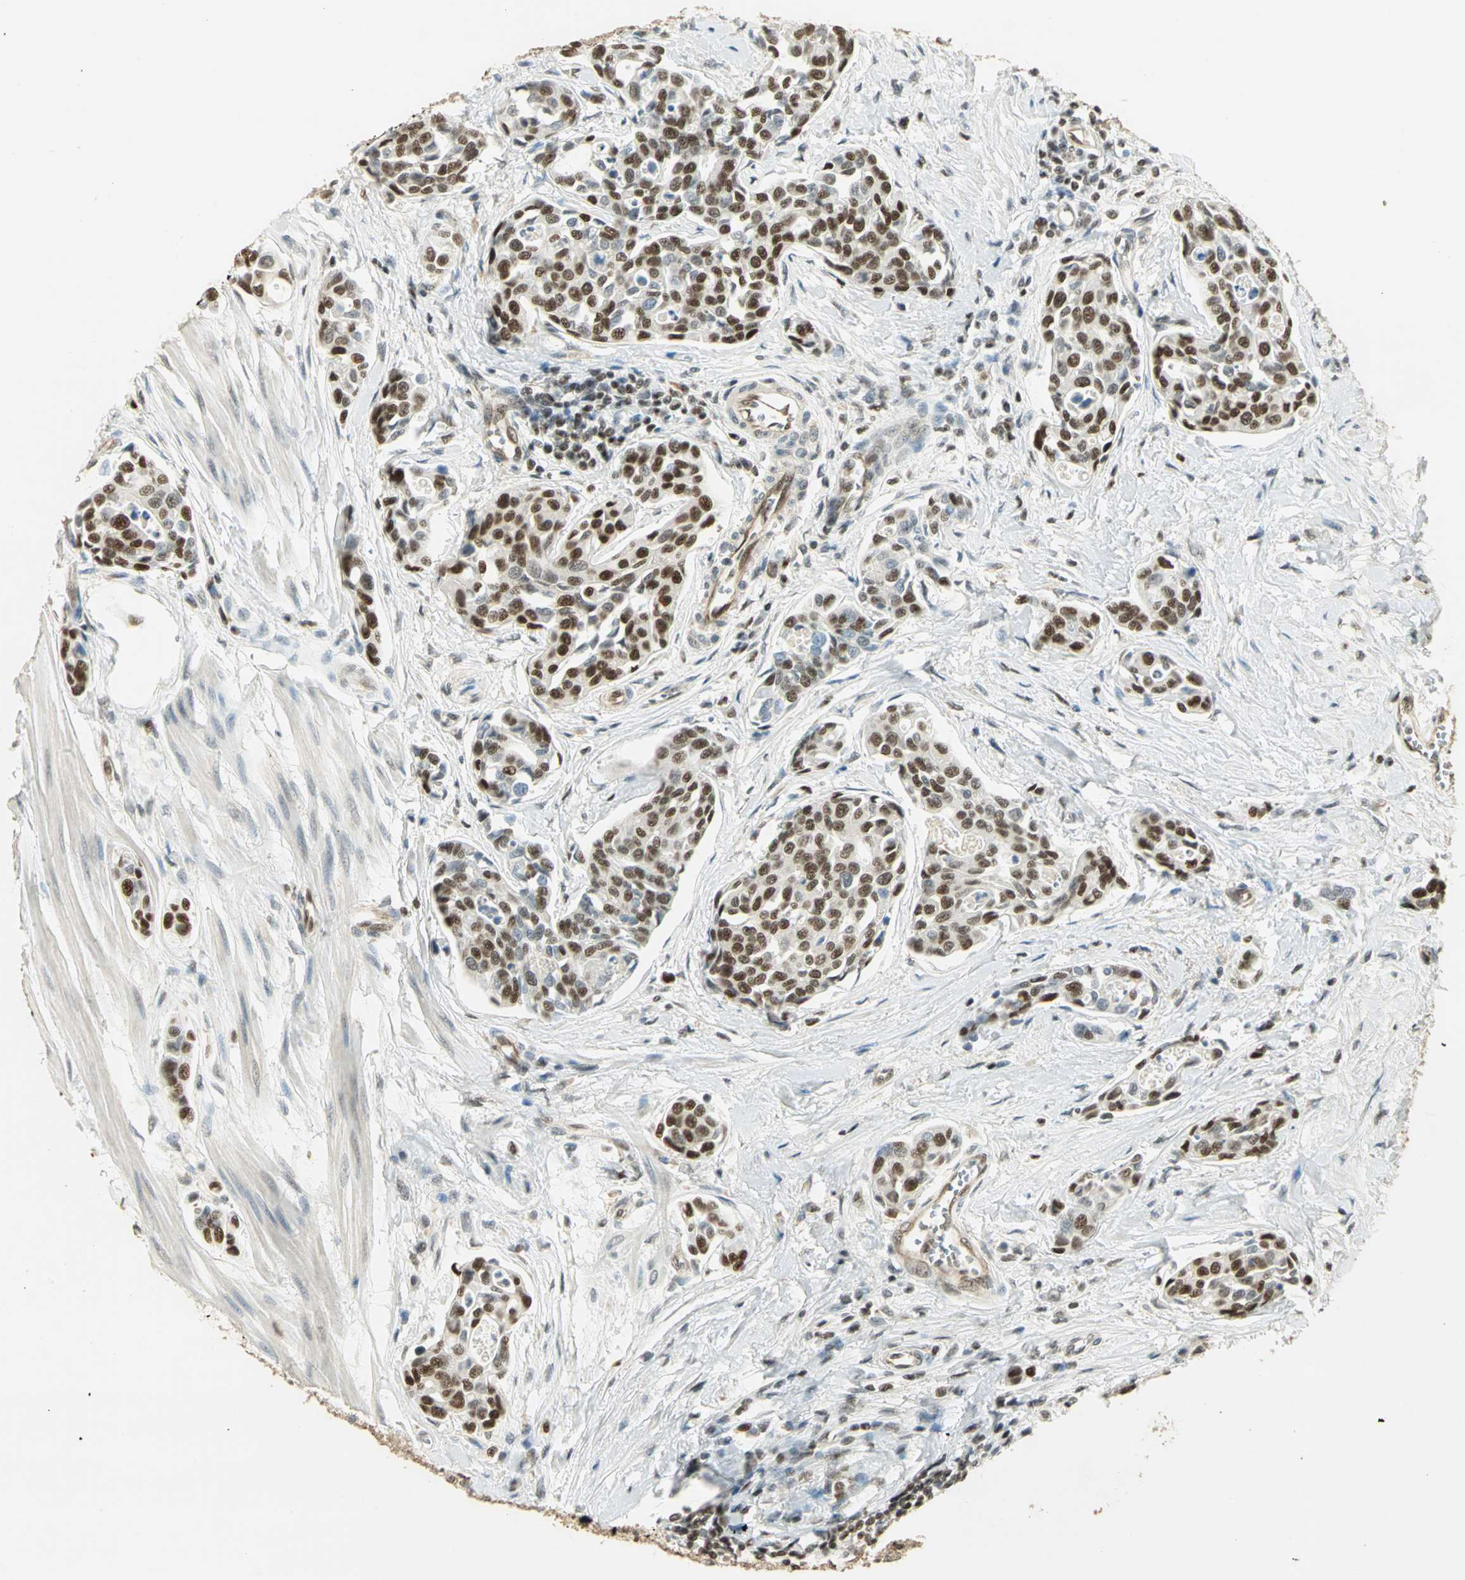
{"staining": {"intensity": "strong", "quantity": ">75%", "location": "nuclear"}, "tissue": "urothelial cancer", "cell_type": "Tumor cells", "image_type": "cancer", "snomed": [{"axis": "morphology", "description": "Urothelial carcinoma, High grade"}, {"axis": "topography", "description": "Urinary bladder"}], "caption": "Immunohistochemical staining of human urothelial carcinoma (high-grade) exhibits high levels of strong nuclear staining in approximately >75% of tumor cells.", "gene": "ELF1", "patient": {"sex": "male", "age": 78}}